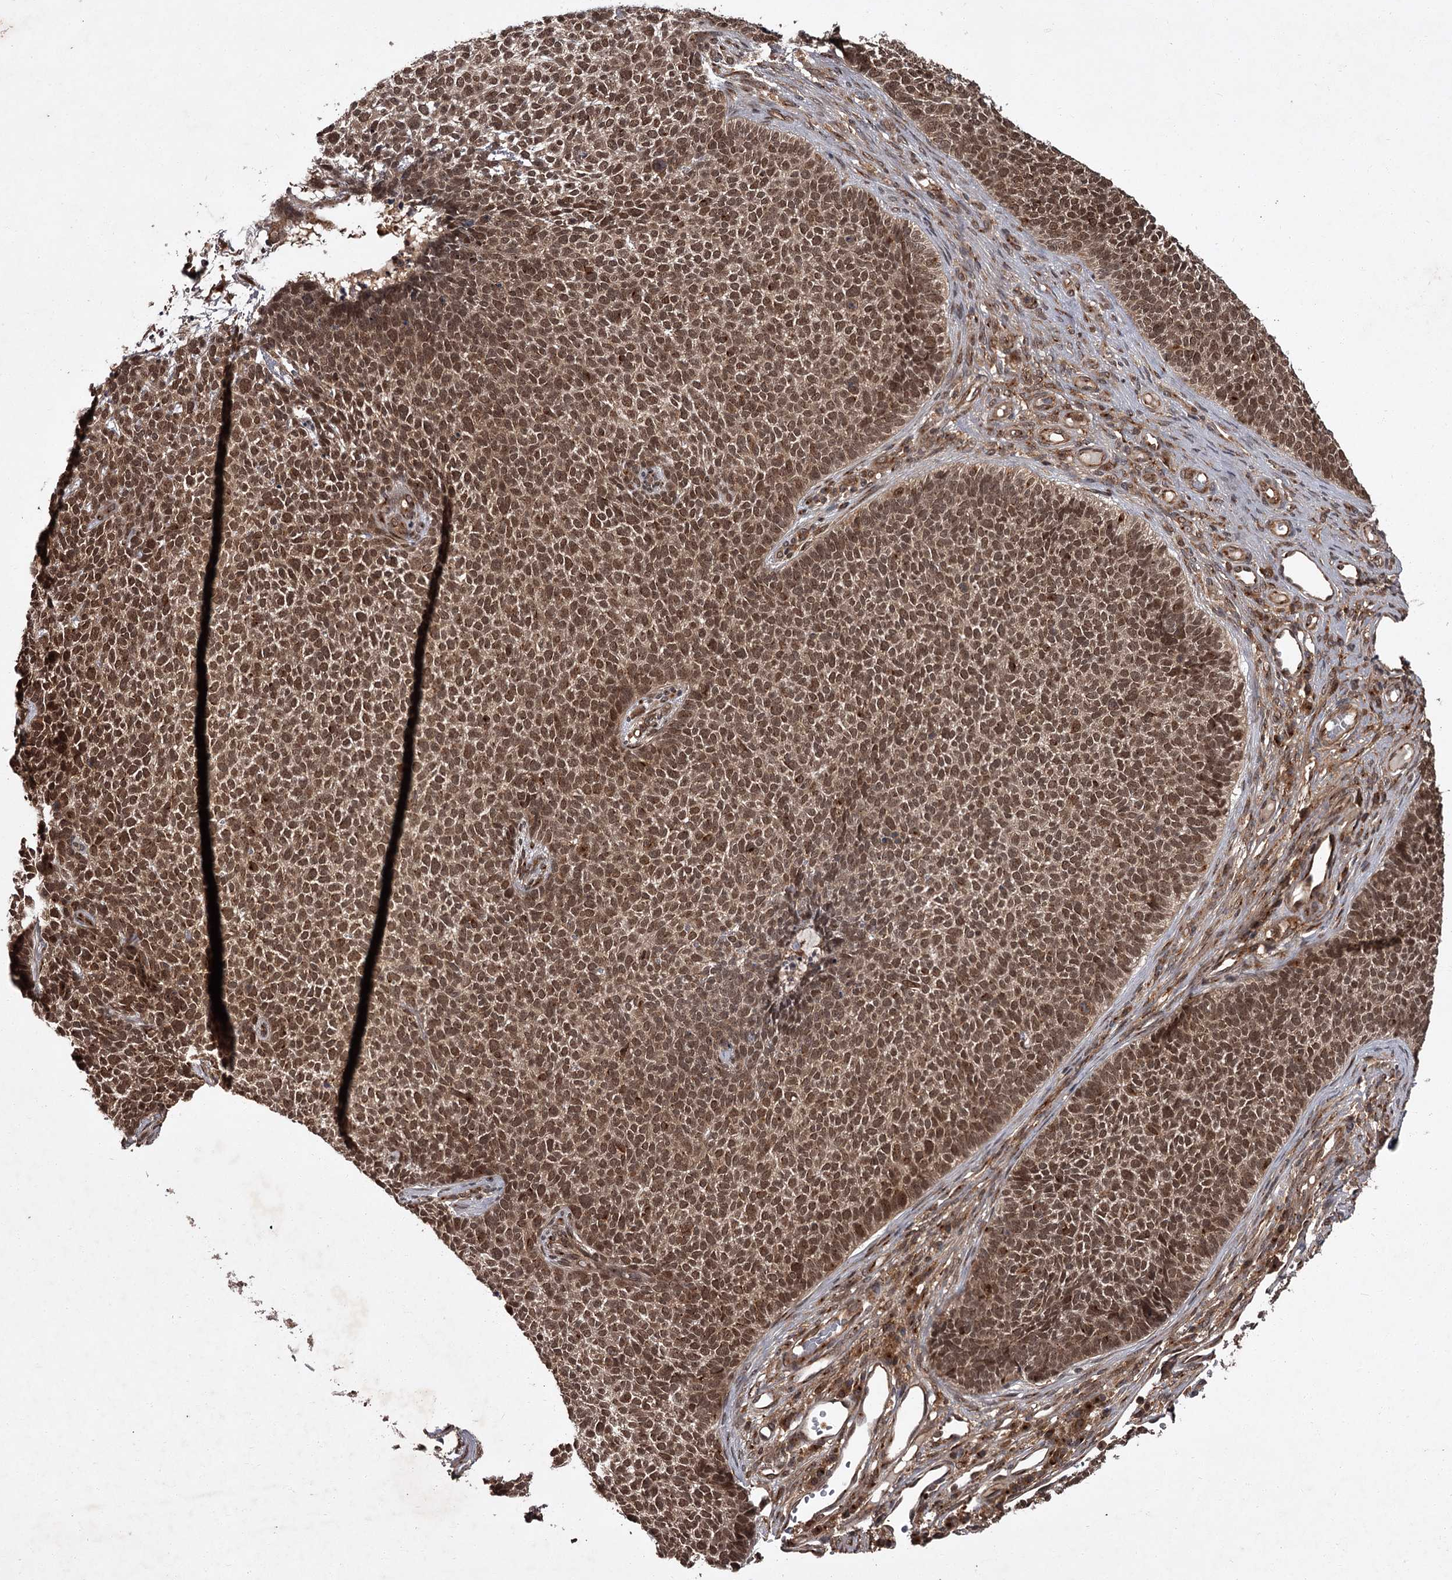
{"staining": {"intensity": "moderate", "quantity": ">75%", "location": "cytoplasmic/membranous,nuclear"}, "tissue": "skin cancer", "cell_type": "Tumor cells", "image_type": "cancer", "snomed": [{"axis": "morphology", "description": "Basal cell carcinoma"}, {"axis": "topography", "description": "Skin"}], "caption": "Immunohistochemical staining of skin cancer shows medium levels of moderate cytoplasmic/membranous and nuclear protein expression in approximately >75% of tumor cells.", "gene": "TBC1D23", "patient": {"sex": "female", "age": 84}}